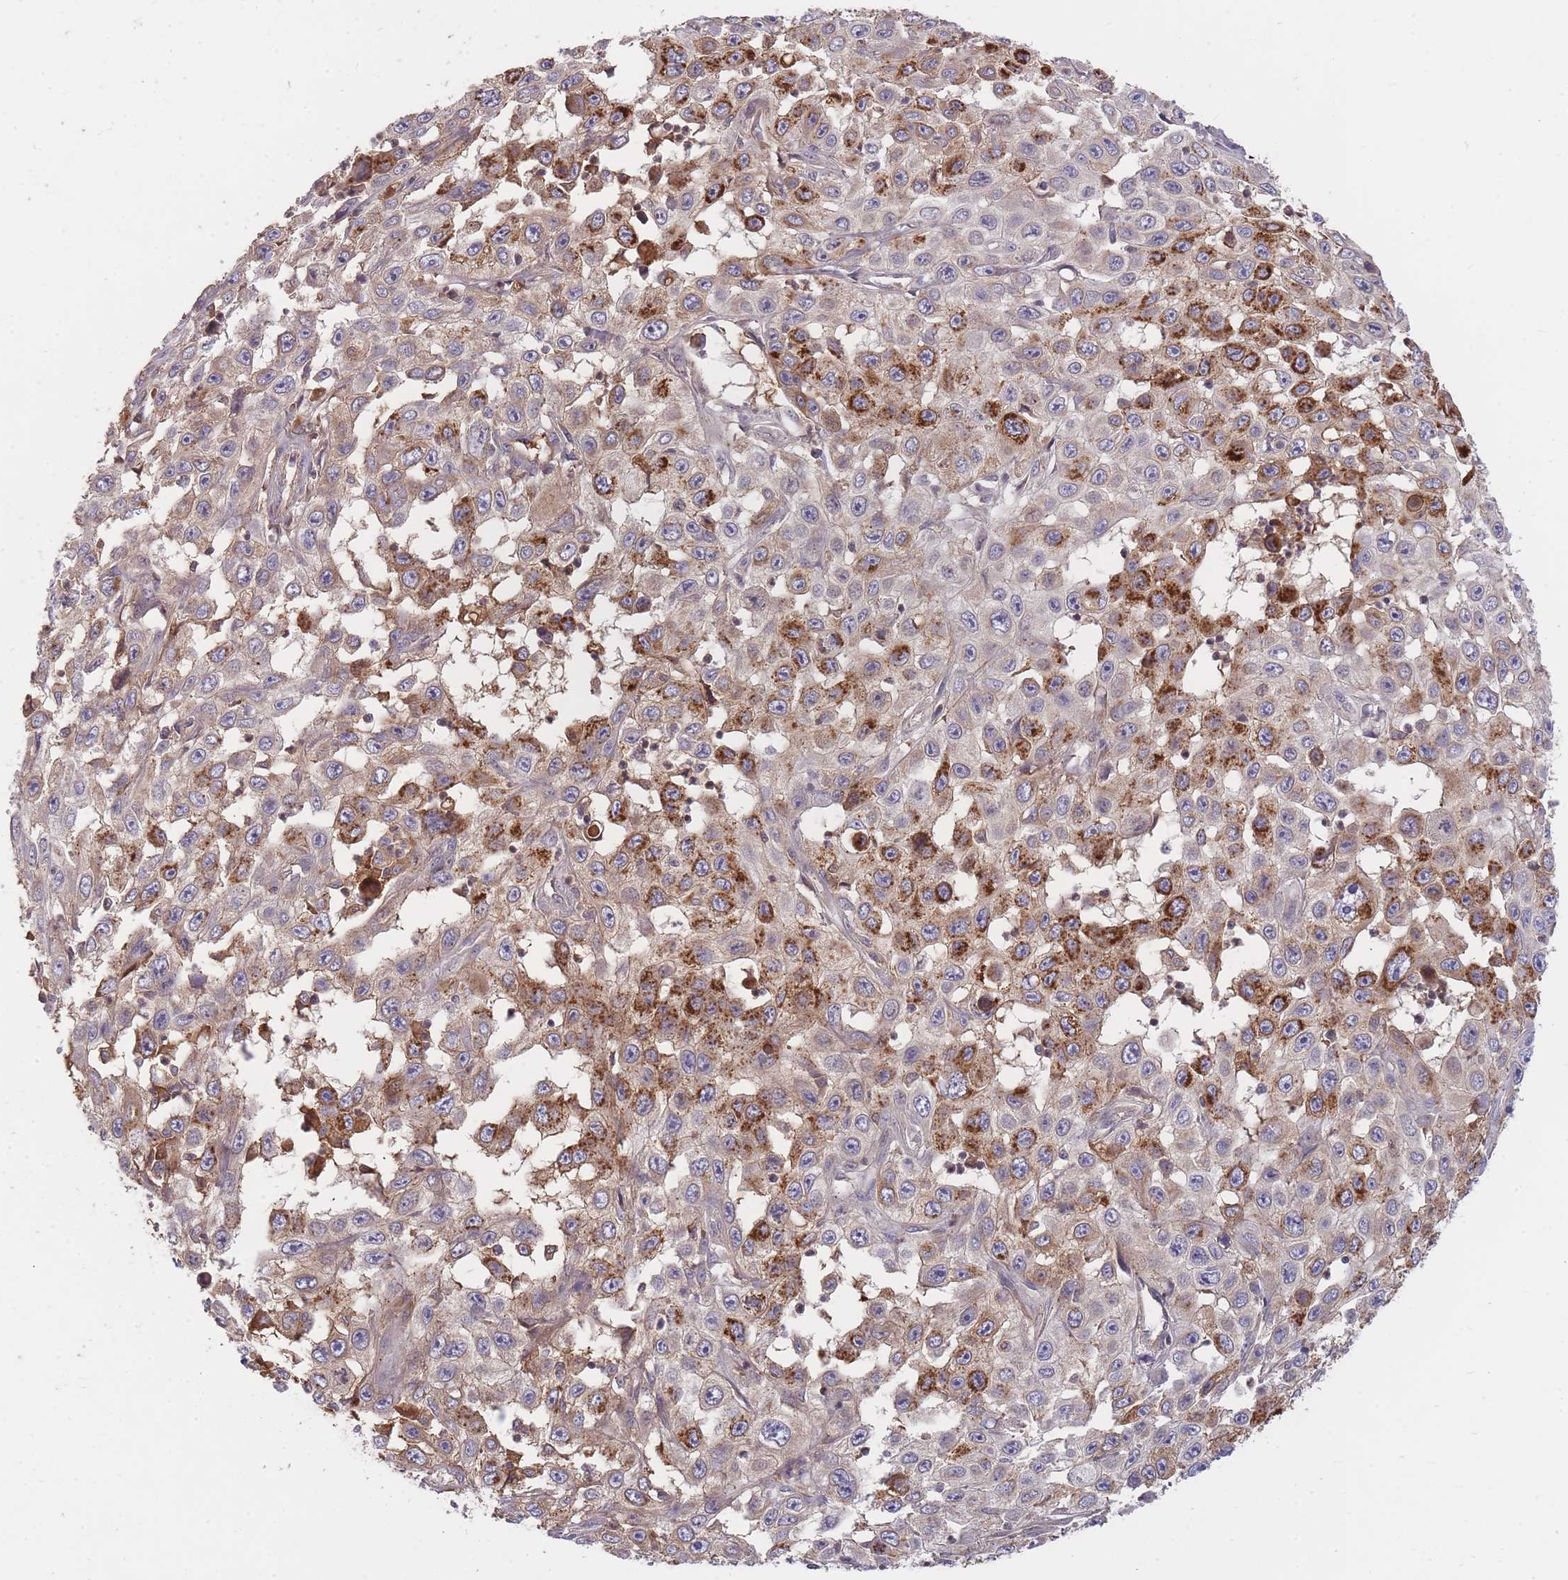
{"staining": {"intensity": "strong", "quantity": "25%-75%", "location": "cytoplasmic/membranous"}, "tissue": "skin cancer", "cell_type": "Tumor cells", "image_type": "cancer", "snomed": [{"axis": "morphology", "description": "Squamous cell carcinoma, NOS"}, {"axis": "topography", "description": "Skin"}], "caption": "About 25%-75% of tumor cells in human skin cancer show strong cytoplasmic/membranous protein expression as visualized by brown immunohistochemical staining.", "gene": "RALGDS", "patient": {"sex": "male", "age": 82}}